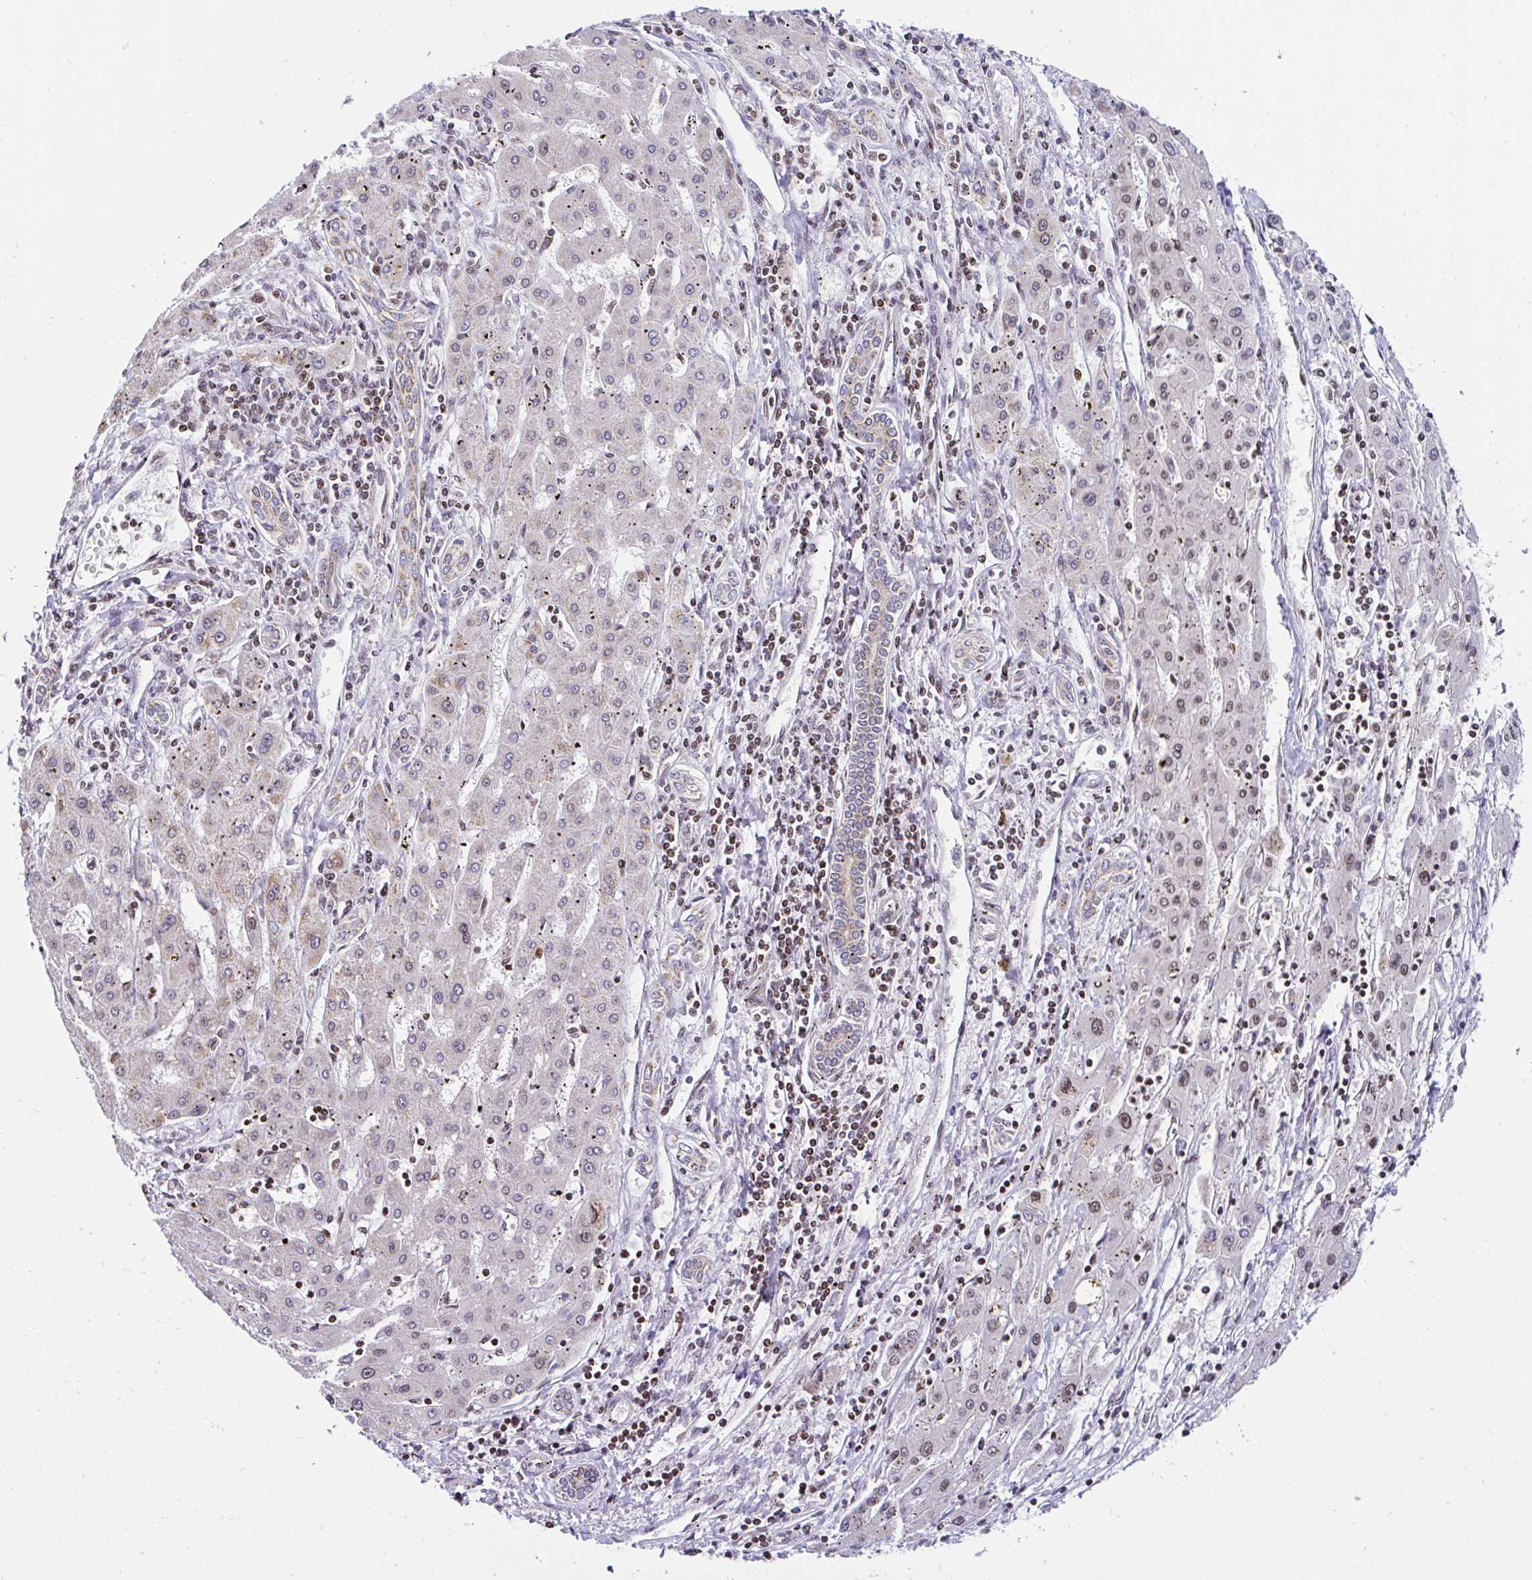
{"staining": {"intensity": "weak", "quantity": "<25%", "location": "nuclear"}, "tissue": "liver cancer", "cell_type": "Tumor cells", "image_type": "cancer", "snomed": [{"axis": "morphology", "description": "Carcinoma, Hepatocellular, NOS"}, {"axis": "topography", "description": "Liver"}], "caption": "IHC photomicrograph of neoplastic tissue: human liver hepatocellular carcinoma stained with DAB demonstrates no significant protein positivity in tumor cells.", "gene": "FIGNL1", "patient": {"sex": "male", "age": 72}}